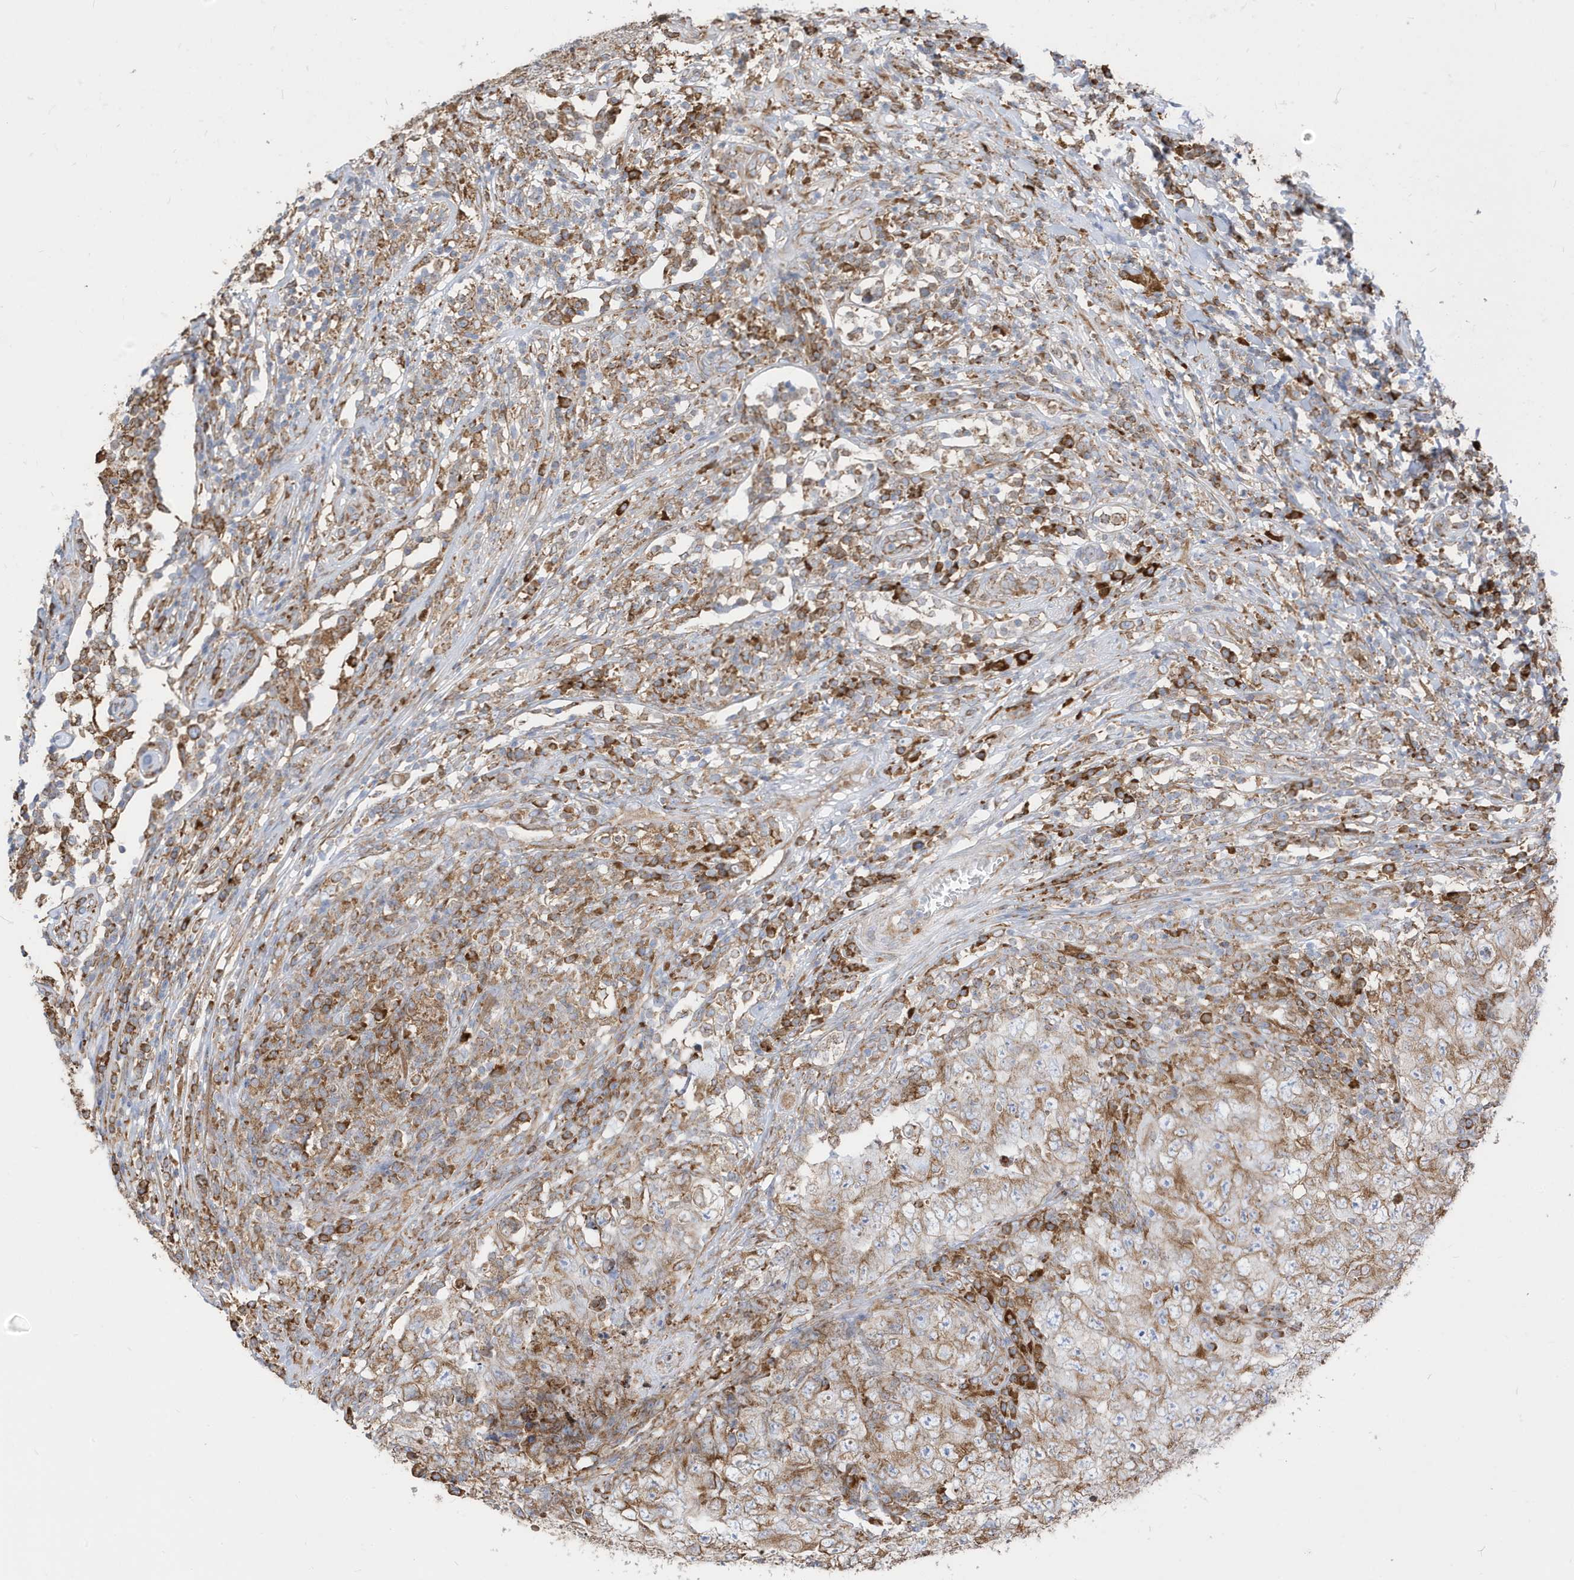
{"staining": {"intensity": "moderate", "quantity": ">75%", "location": "cytoplasmic/membranous"}, "tissue": "testis cancer", "cell_type": "Tumor cells", "image_type": "cancer", "snomed": [{"axis": "morphology", "description": "Carcinoma, Embryonal, NOS"}, {"axis": "topography", "description": "Testis"}], "caption": "Testis cancer (embryonal carcinoma) stained for a protein displays moderate cytoplasmic/membranous positivity in tumor cells. The staining was performed using DAB, with brown indicating positive protein expression. Nuclei are stained blue with hematoxylin.", "gene": "PDIA6", "patient": {"sex": "male", "age": 26}}